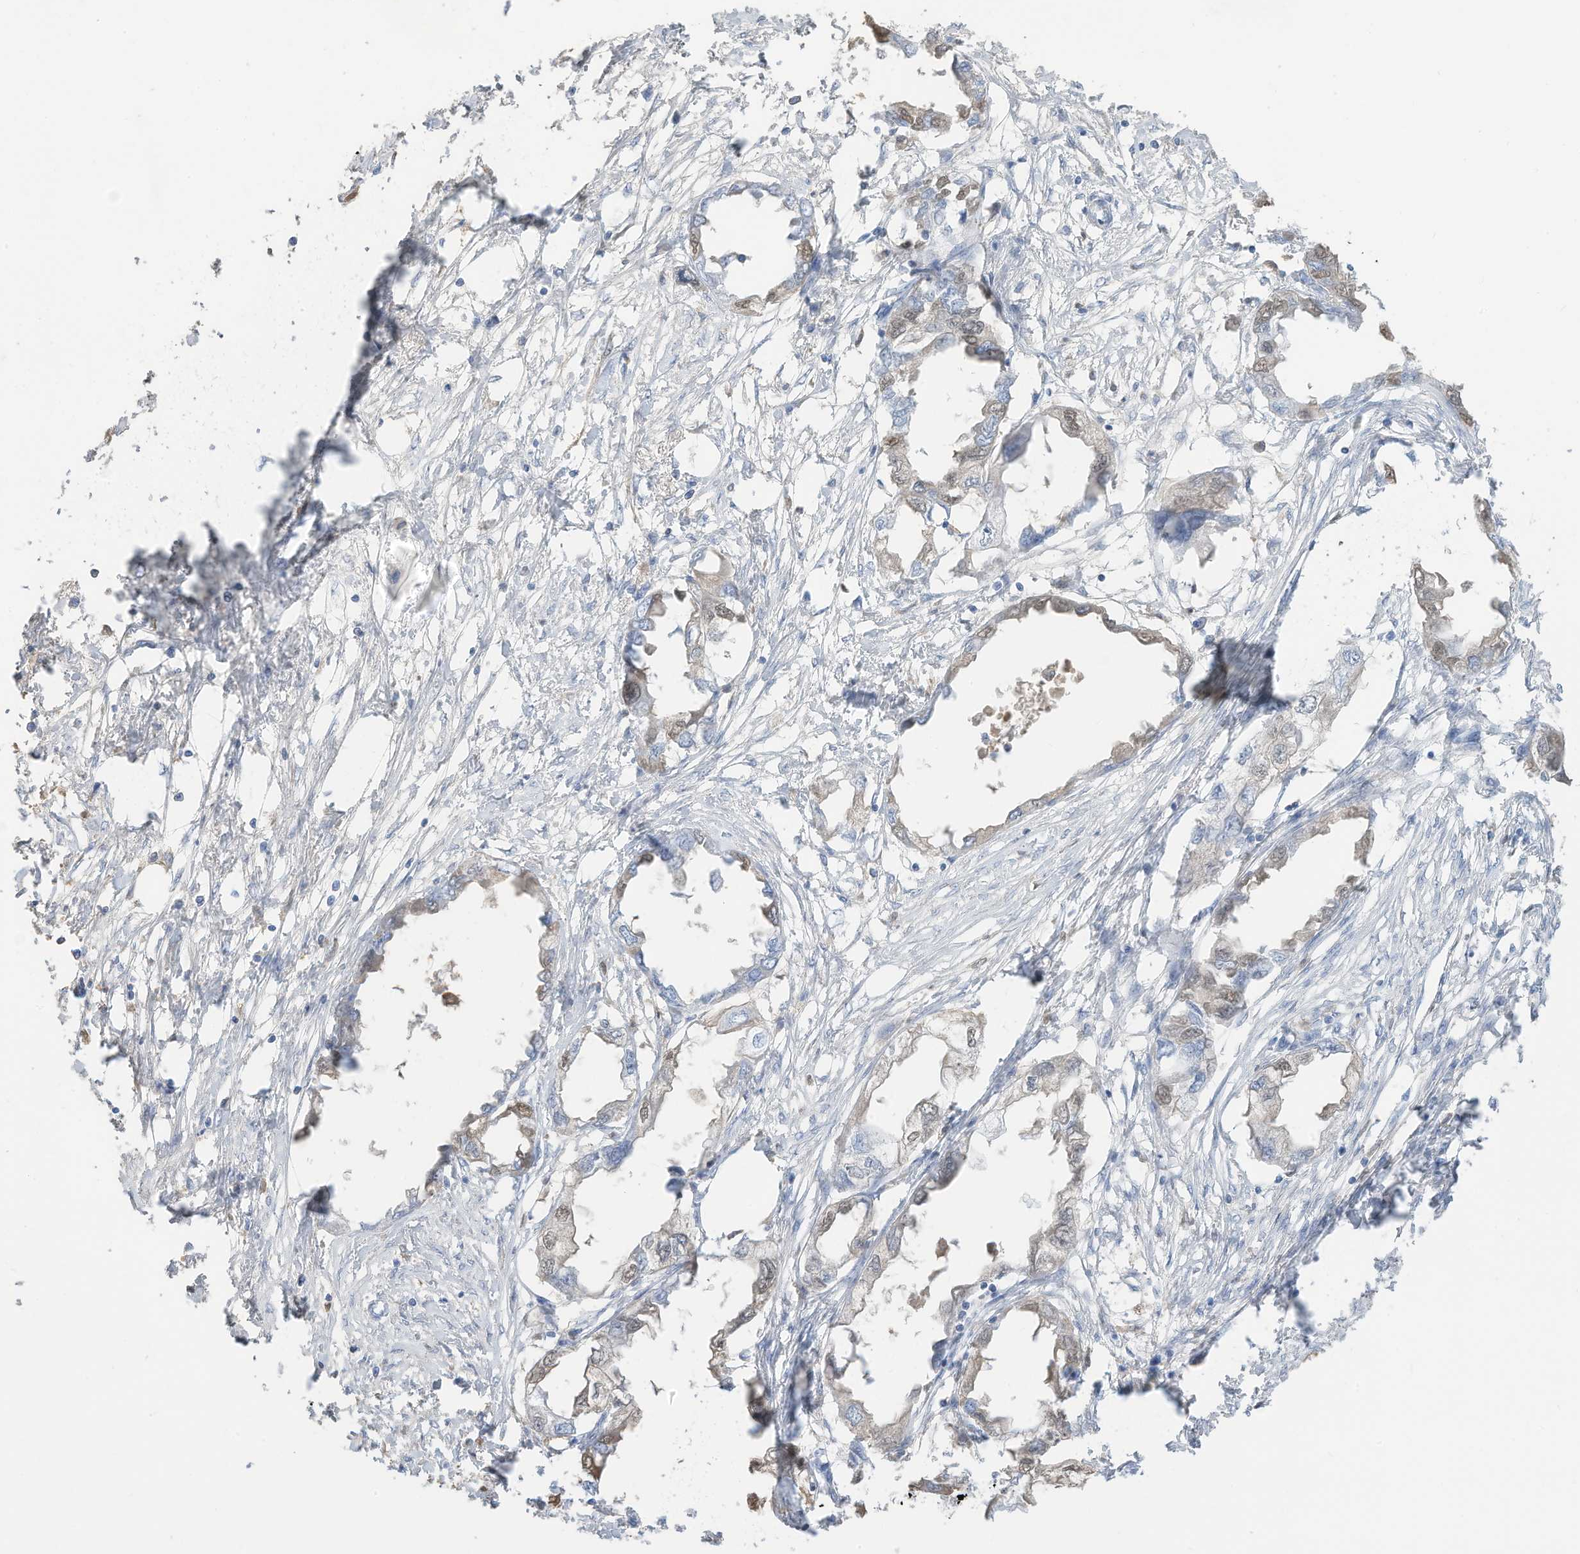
{"staining": {"intensity": "weak", "quantity": "25%-75%", "location": "nuclear"}, "tissue": "endometrial cancer", "cell_type": "Tumor cells", "image_type": "cancer", "snomed": [{"axis": "morphology", "description": "Adenocarcinoma, NOS"}, {"axis": "morphology", "description": "Adenocarcinoma, metastatic, NOS"}, {"axis": "topography", "description": "Adipose tissue"}, {"axis": "topography", "description": "Endometrium"}], "caption": "Endometrial cancer stained for a protein shows weak nuclear positivity in tumor cells.", "gene": "HSD17B13", "patient": {"sex": "female", "age": 67}}